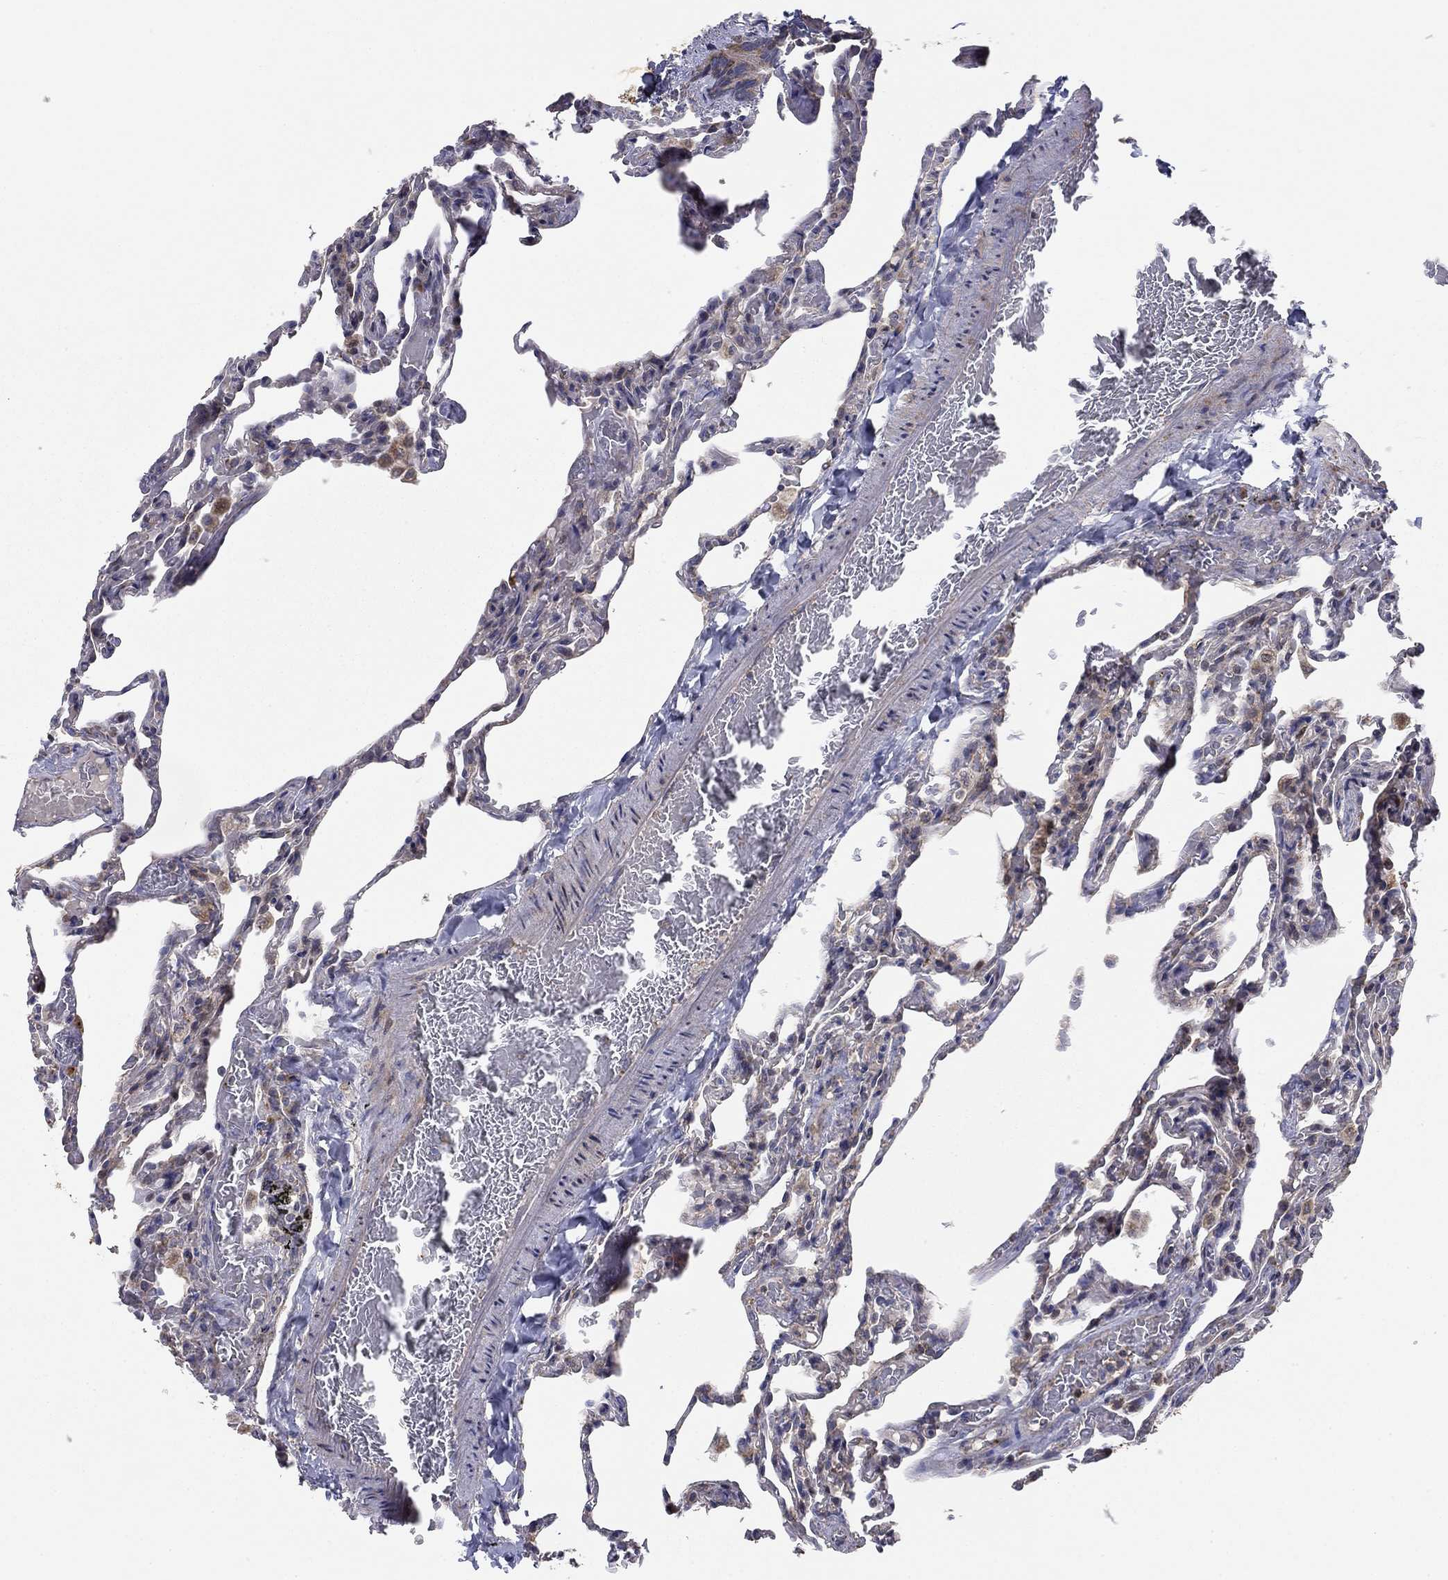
{"staining": {"intensity": "negative", "quantity": "none", "location": "none"}, "tissue": "lung", "cell_type": "Alveolar cells", "image_type": "normal", "snomed": [{"axis": "morphology", "description": "Normal tissue, NOS"}, {"axis": "topography", "description": "Lung"}], "caption": "High magnification brightfield microscopy of unremarkable lung stained with DAB (brown) and counterstained with hematoxylin (blue): alveolar cells show no significant positivity. (DAB immunohistochemistry (IHC) with hematoxylin counter stain).", "gene": "MMAA", "patient": {"sex": "female", "age": 43}}